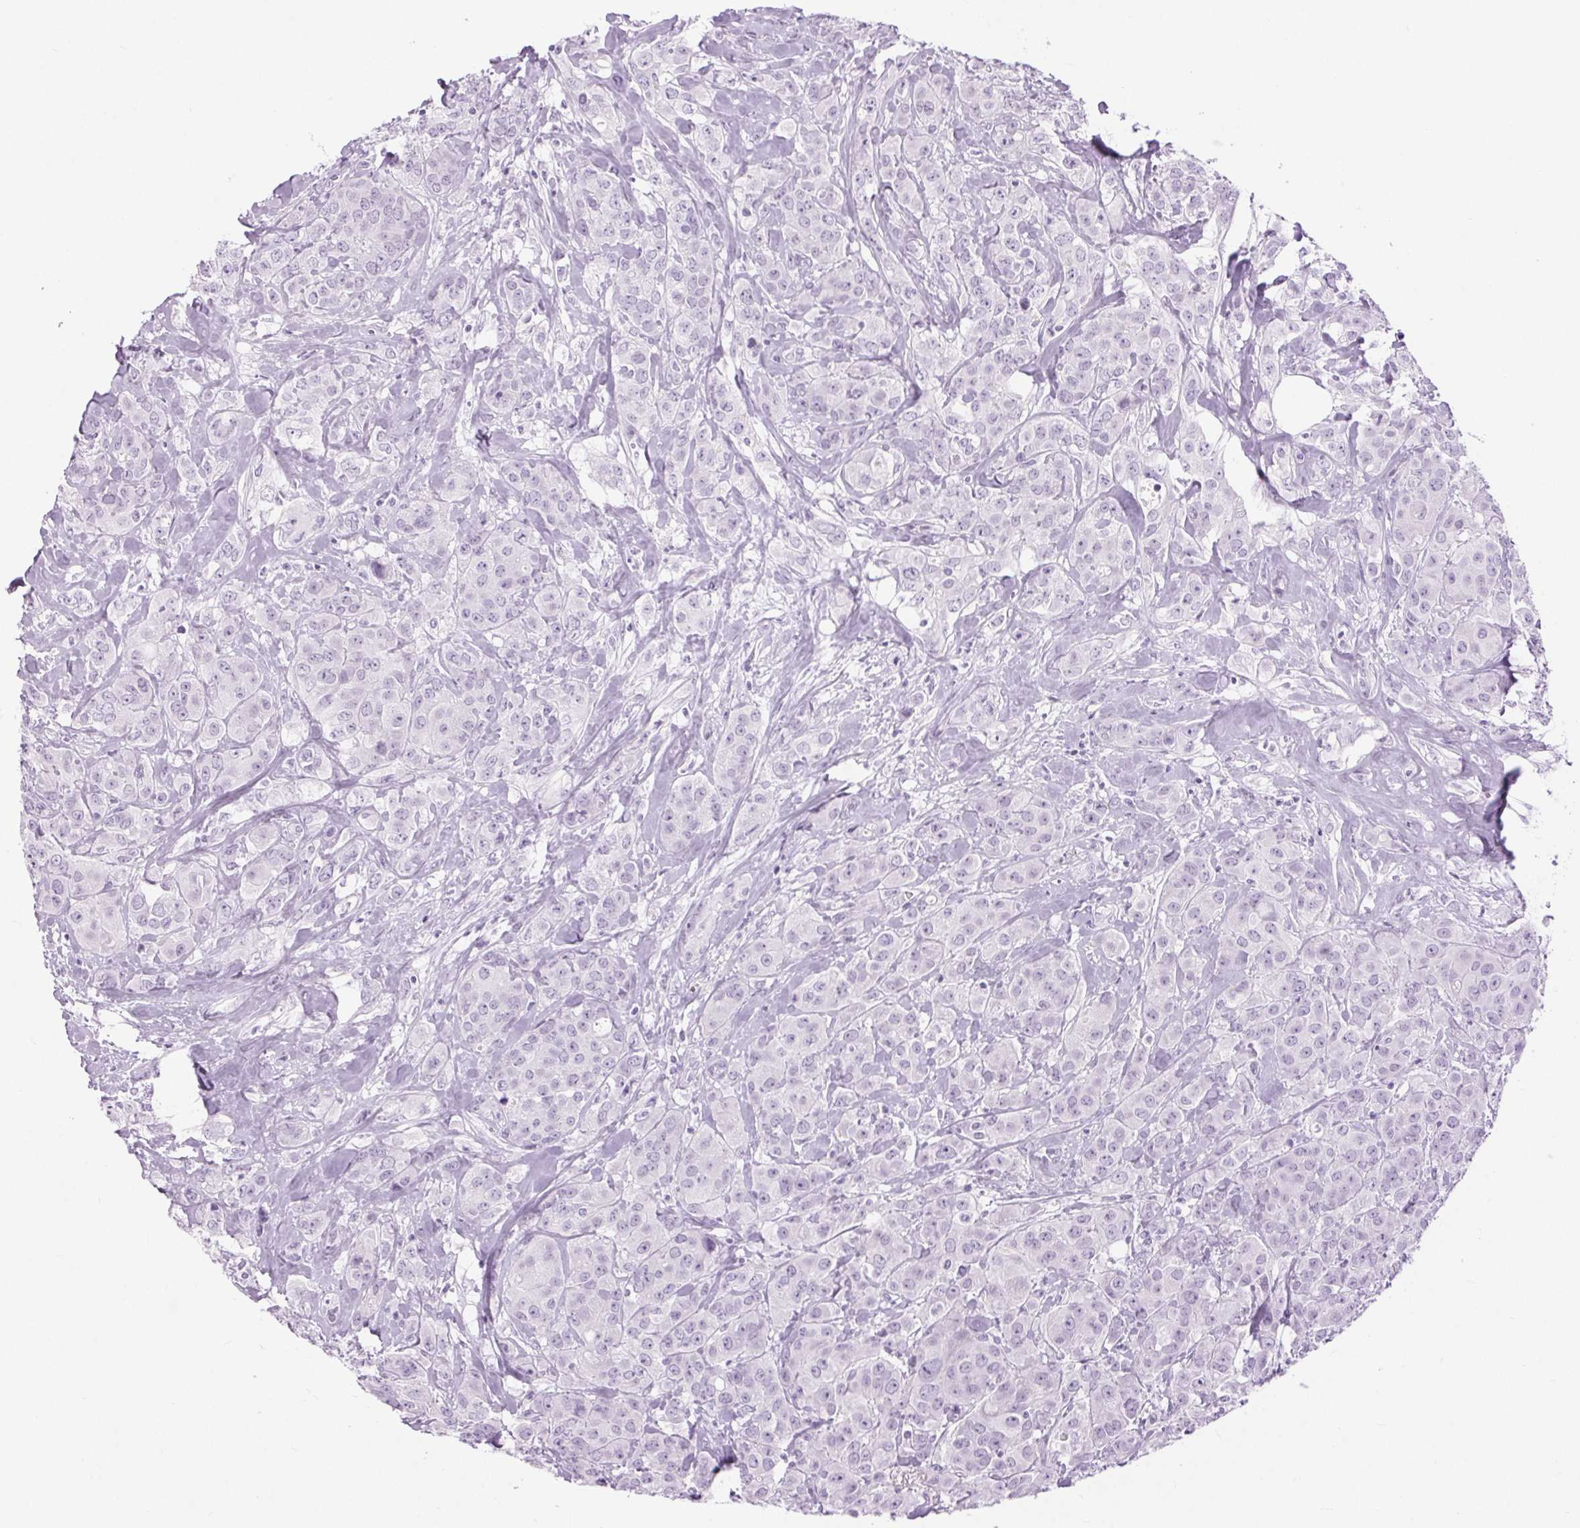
{"staining": {"intensity": "negative", "quantity": "none", "location": "none"}, "tissue": "breast cancer", "cell_type": "Tumor cells", "image_type": "cancer", "snomed": [{"axis": "morphology", "description": "Normal tissue, NOS"}, {"axis": "morphology", "description": "Duct carcinoma"}, {"axis": "topography", "description": "Breast"}], "caption": "The immunohistochemistry (IHC) image has no significant positivity in tumor cells of breast invasive ductal carcinoma tissue.", "gene": "BEND2", "patient": {"sex": "female", "age": 43}}